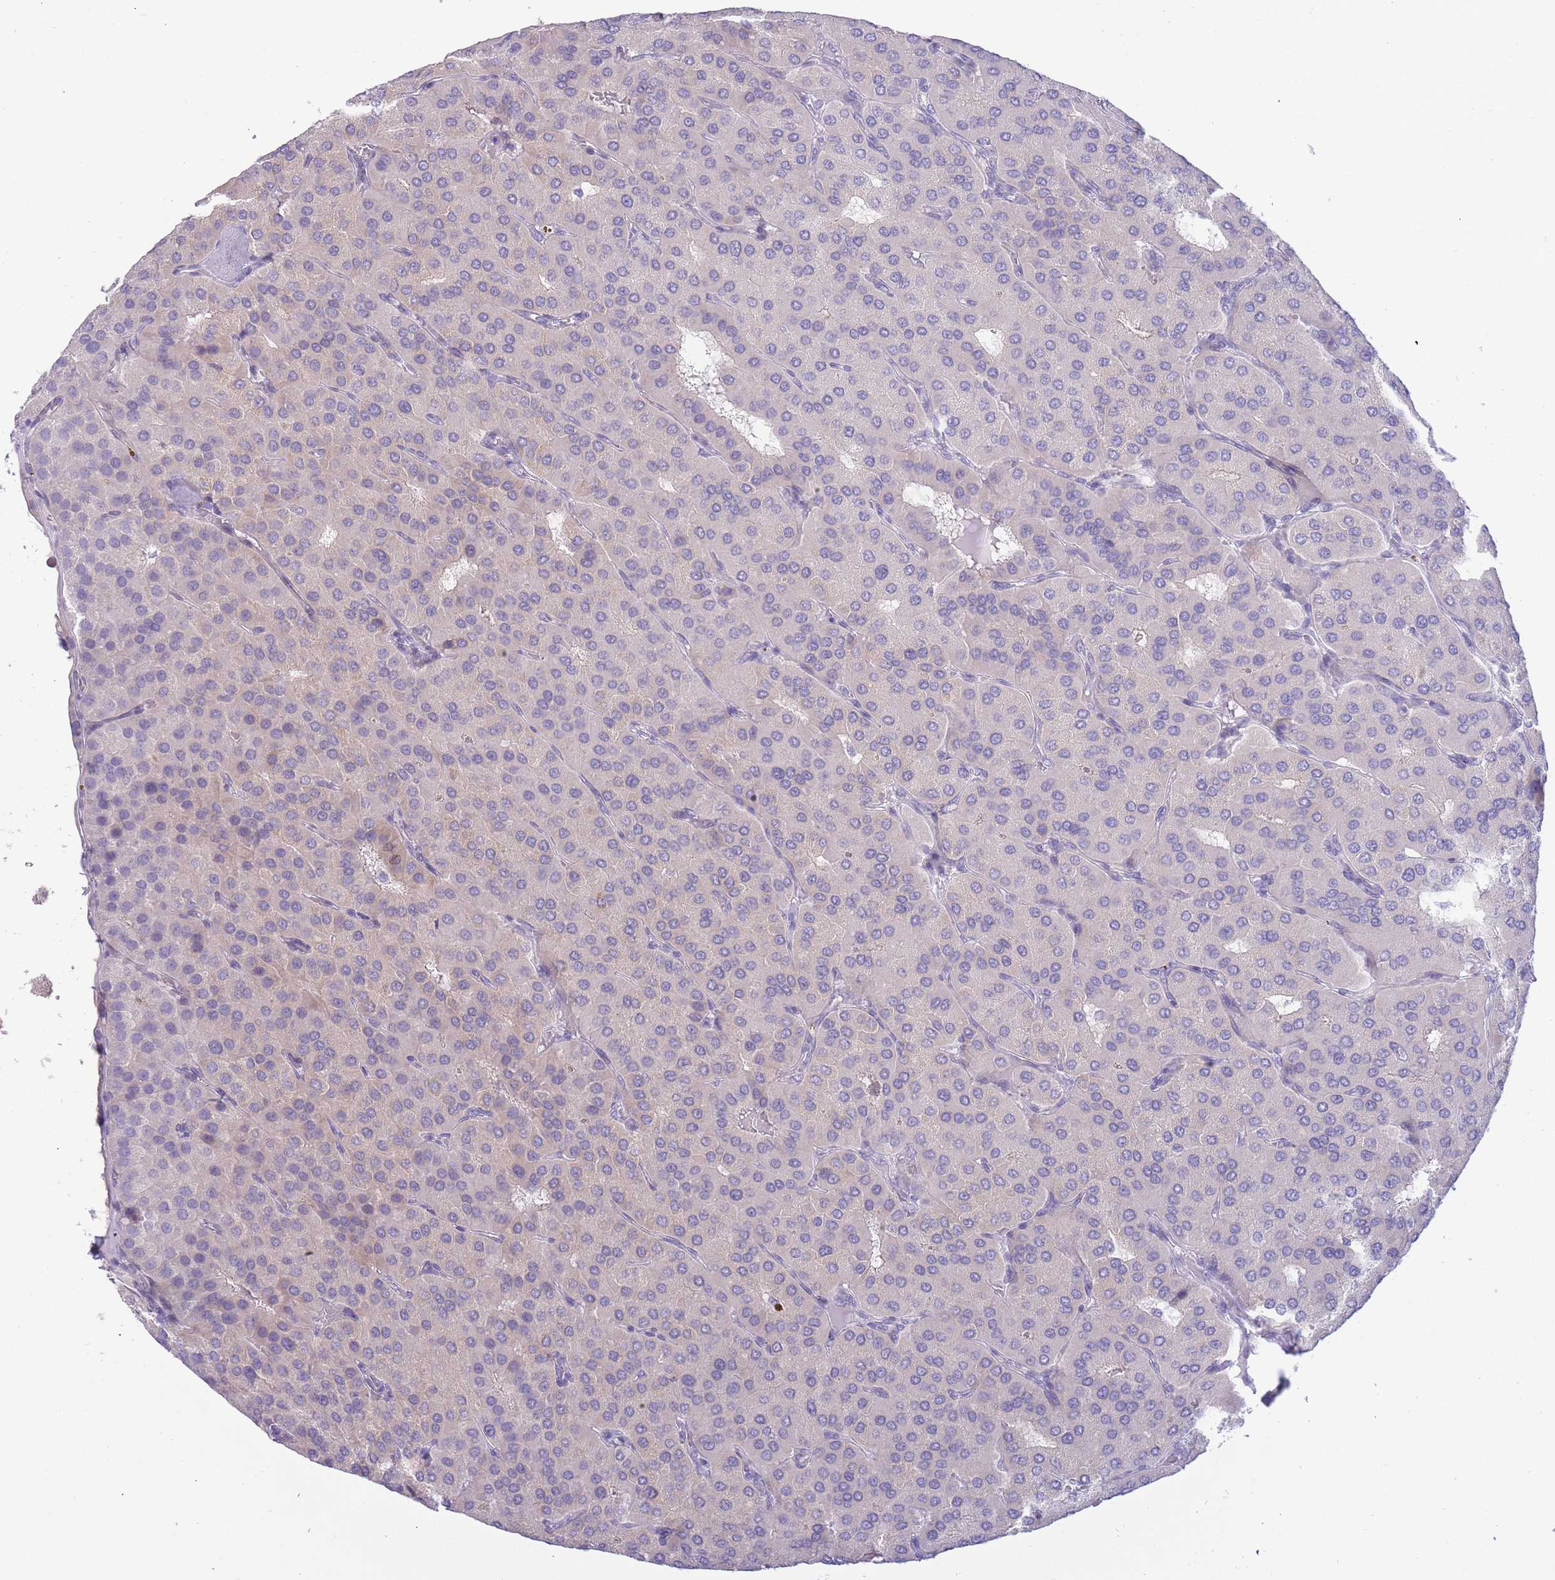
{"staining": {"intensity": "negative", "quantity": "none", "location": "none"}, "tissue": "parathyroid gland", "cell_type": "Glandular cells", "image_type": "normal", "snomed": [{"axis": "morphology", "description": "Normal tissue, NOS"}, {"axis": "morphology", "description": "Adenoma, NOS"}, {"axis": "topography", "description": "Parathyroid gland"}], "caption": "This is a photomicrograph of IHC staining of benign parathyroid gland, which shows no staining in glandular cells.", "gene": "PRR23A", "patient": {"sex": "female", "age": 86}}